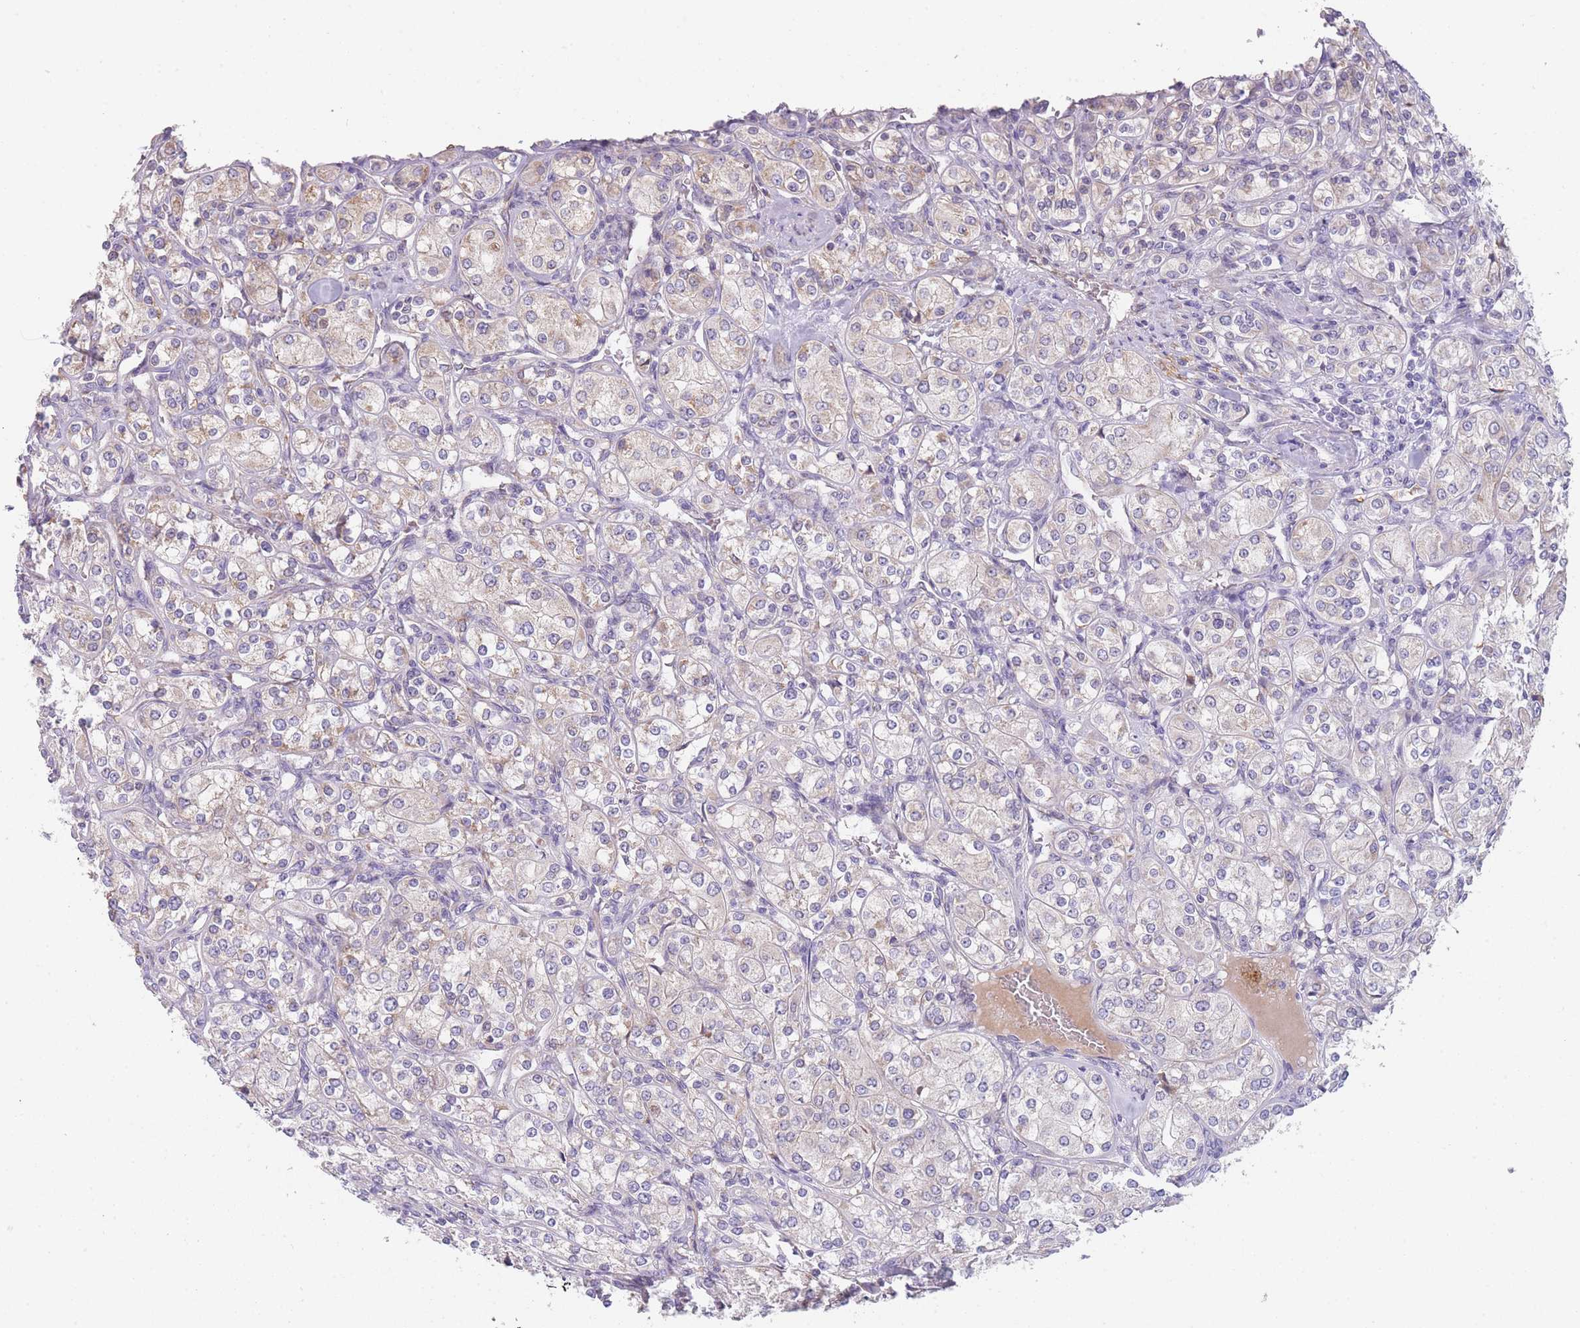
{"staining": {"intensity": "negative", "quantity": "none", "location": "none"}, "tissue": "renal cancer", "cell_type": "Tumor cells", "image_type": "cancer", "snomed": [{"axis": "morphology", "description": "Adenocarcinoma, NOS"}, {"axis": "topography", "description": "Kidney"}], "caption": "DAB (3,3'-diaminobenzidine) immunohistochemical staining of renal cancer (adenocarcinoma) shows no significant staining in tumor cells.", "gene": "SMPD4", "patient": {"sex": "male", "age": 77}}